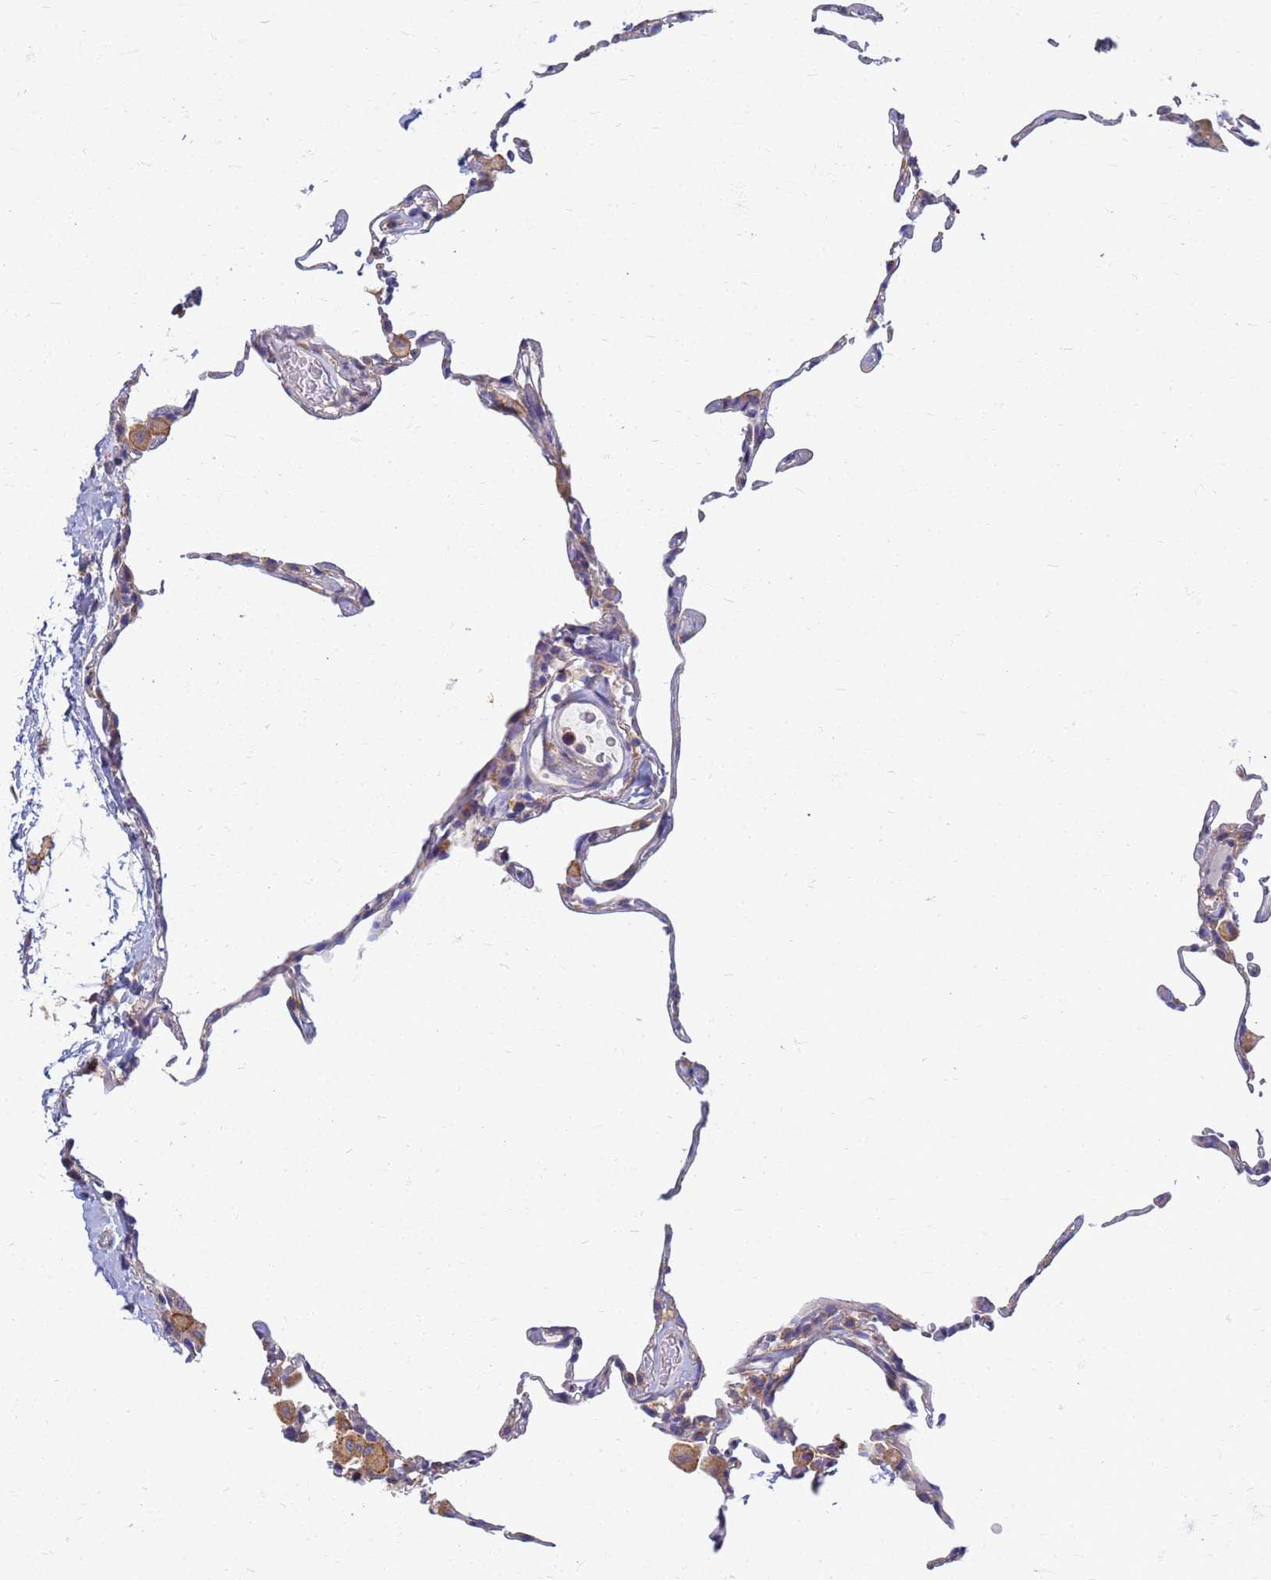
{"staining": {"intensity": "negative", "quantity": "none", "location": "none"}, "tissue": "lung", "cell_type": "Alveolar cells", "image_type": "normal", "snomed": [{"axis": "morphology", "description": "Normal tissue, NOS"}, {"axis": "topography", "description": "Lung"}], "caption": "IHC histopathology image of normal human lung stained for a protein (brown), which exhibits no expression in alveolar cells.", "gene": "EEA1", "patient": {"sex": "female", "age": 57}}